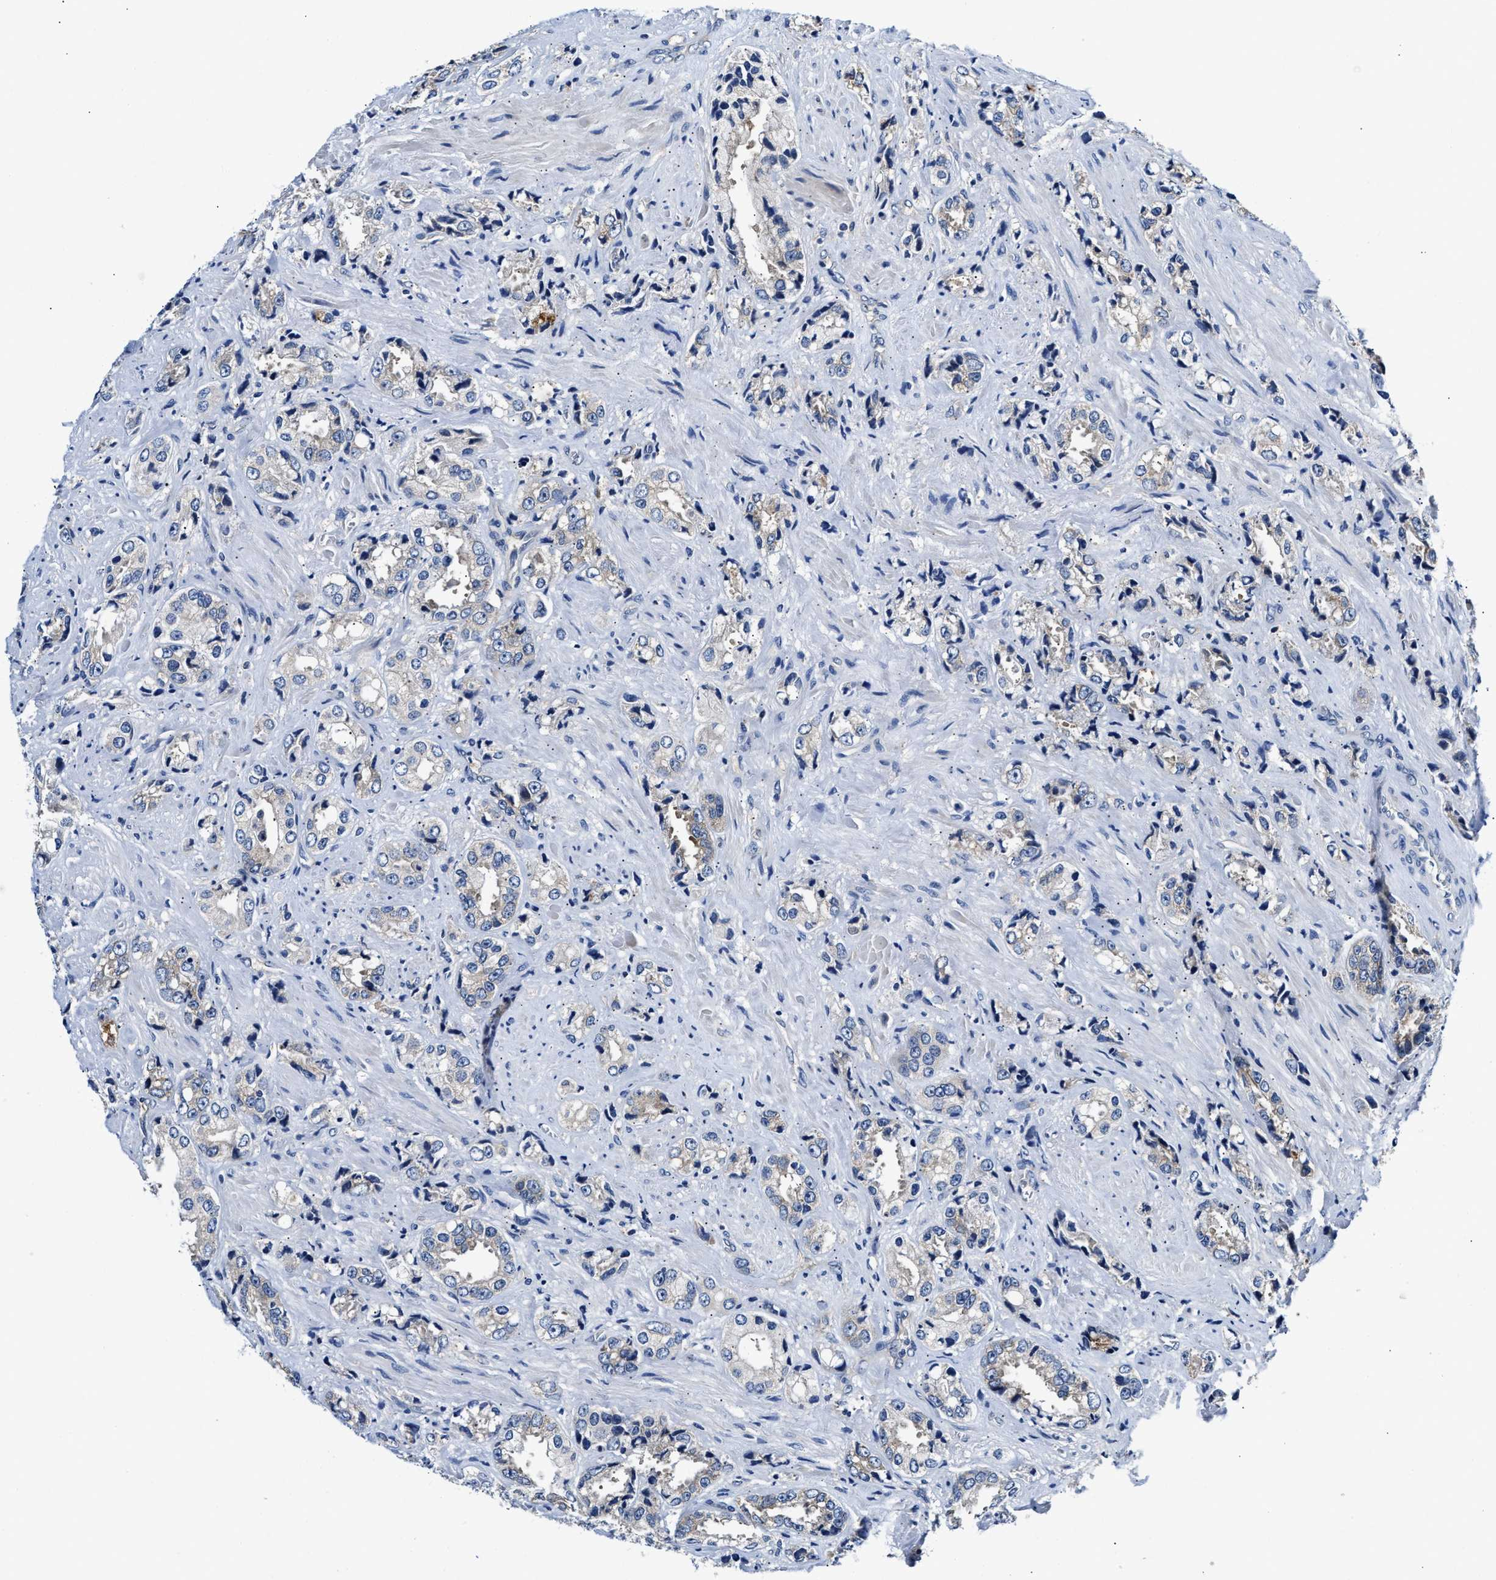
{"staining": {"intensity": "negative", "quantity": "none", "location": "none"}, "tissue": "prostate cancer", "cell_type": "Tumor cells", "image_type": "cancer", "snomed": [{"axis": "morphology", "description": "Adenocarcinoma, High grade"}, {"axis": "topography", "description": "Prostate"}], "caption": "The immunohistochemistry (IHC) micrograph has no significant positivity in tumor cells of prostate cancer tissue.", "gene": "FAM185A", "patient": {"sex": "male", "age": 61}}